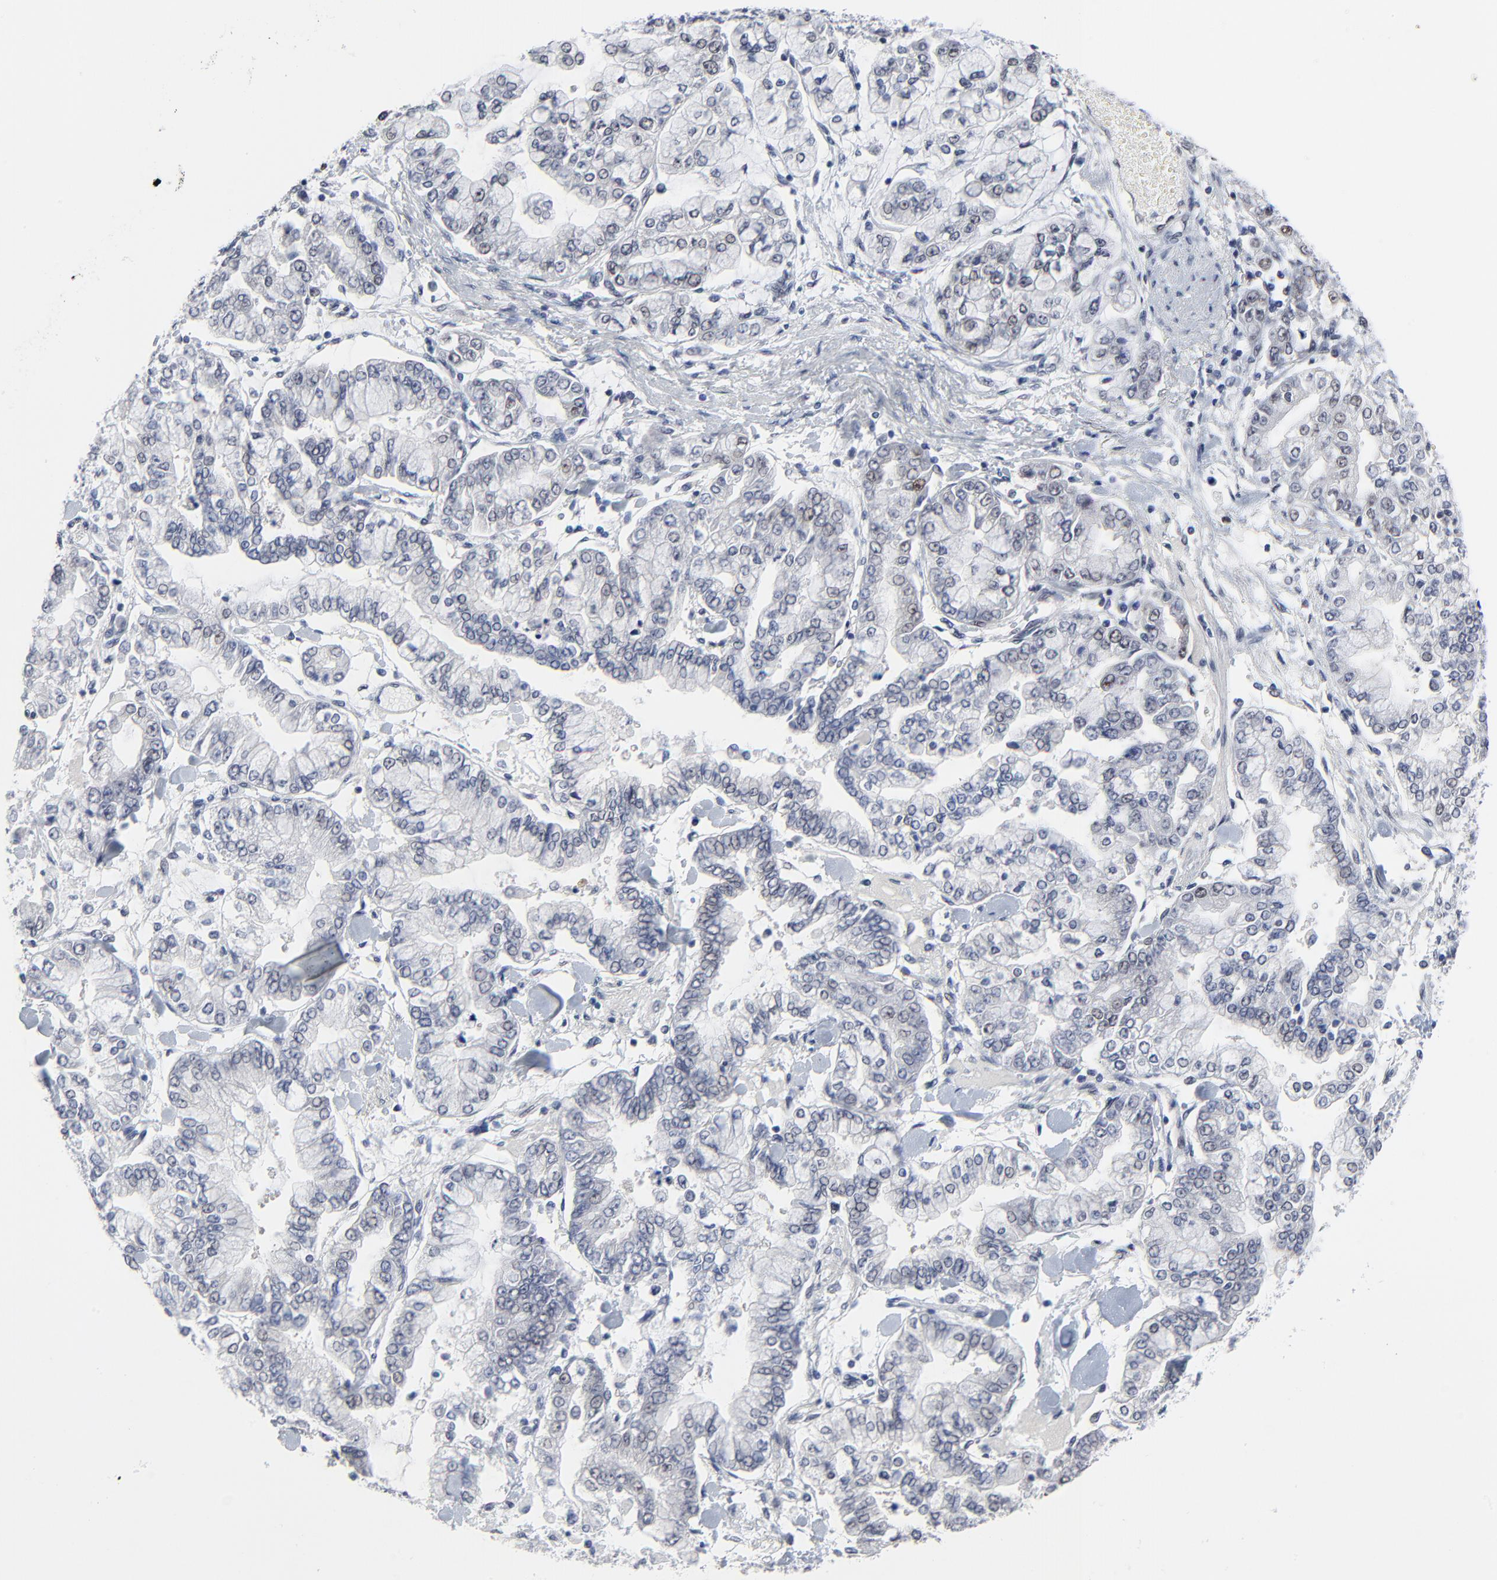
{"staining": {"intensity": "weak", "quantity": "<25%", "location": "nuclear"}, "tissue": "stomach cancer", "cell_type": "Tumor cells", "image_type": "cancer", "snomed": [{"axis": "morphology", "description": "Normal tissue, NOS"}, {"axis": "morphology", "description": "Adenocarcinoma, NOS"}, {"axis": "topography", "description": "Stomach, upper"}, {"axis": "topography", "description": "Stomach"}], "caption": "Micrograph shows no protein expression in tumor cells of stomach cancer tissue.", "gene": "ZNF589", "patient": {"sex": "male", "age": 76}}